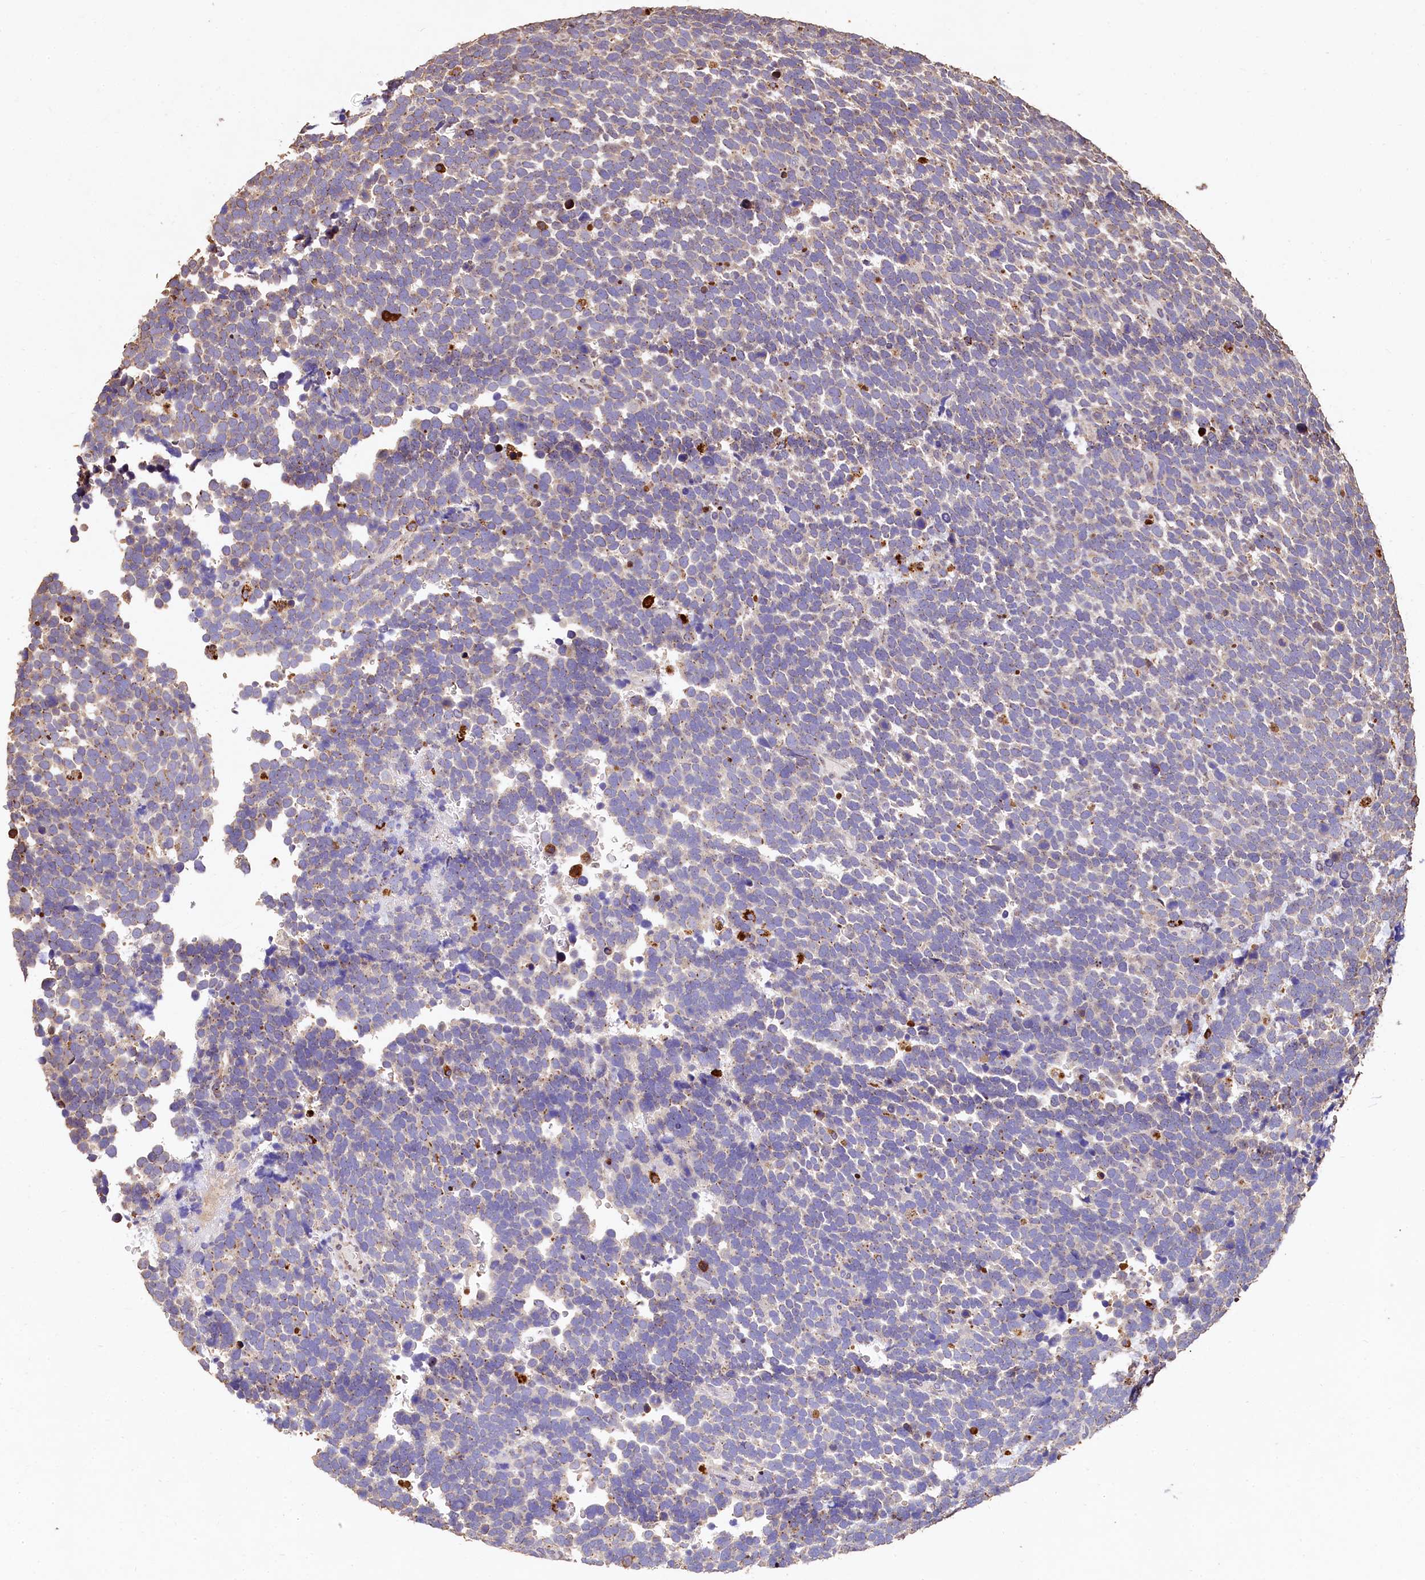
{"staining": {"intensity": "weak", "quantity": "<25%", "location": "cytoplasmic/membranous"}, "tissue": "urothelial cancer", "cell_type": "Tumor cells", "image_type": "cancer", "snomed": [{"axis": "morphology", "description": "Urothelial carcinoma, High grade"}, {"axis": "topography", "description": "Urinary bladder"}], "caption": "Tumor cells are negative for brown protein staining in urothelial carcinoma (high-grade).", "gene": "LSM4", "patient": {"sex": "female", "age": 82}}